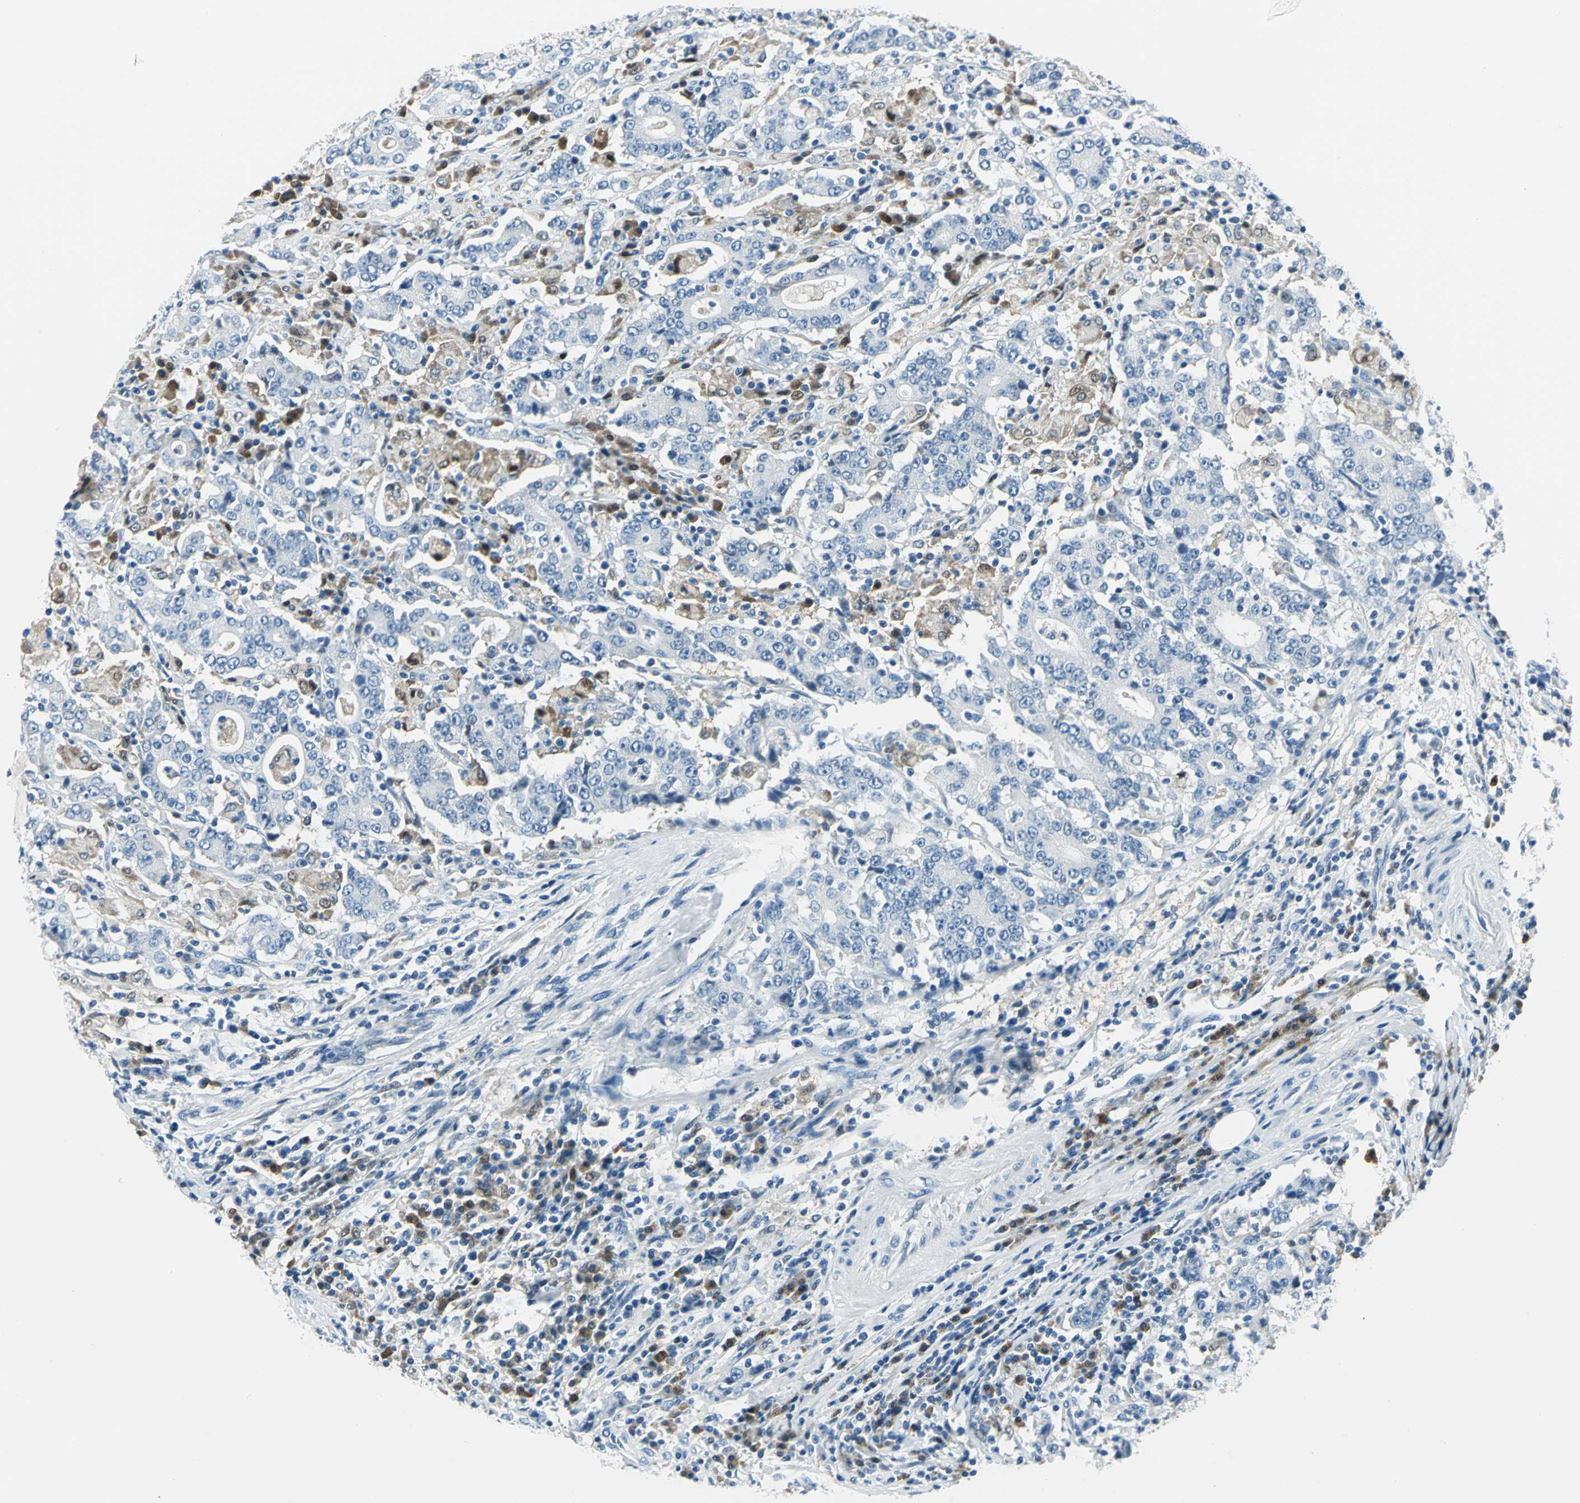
{"staining": {"intensity": "negative", "quantity": "none", "location": "none"}, "tissue": "stomach cancer", "cell_type": "Tumor cells", "image_type": "cancer", "snomed": [{"axis": "morphology", "description": "Normal tissue, NOS"}, {"axis": "morphology", "description": "Adenocarcinoma, NOS"}, {"axis": "topography", "description": "Stomach, upper"}, {"axis": "topography", "description": "Stomach"}], "caption": "The photomicrograph demonstrates no staining of tumor cells in stomach cancer. Nuclei are stained in blue.", "gene": "AKR1A1", "patient": {"sex": "male", "age": 59}}